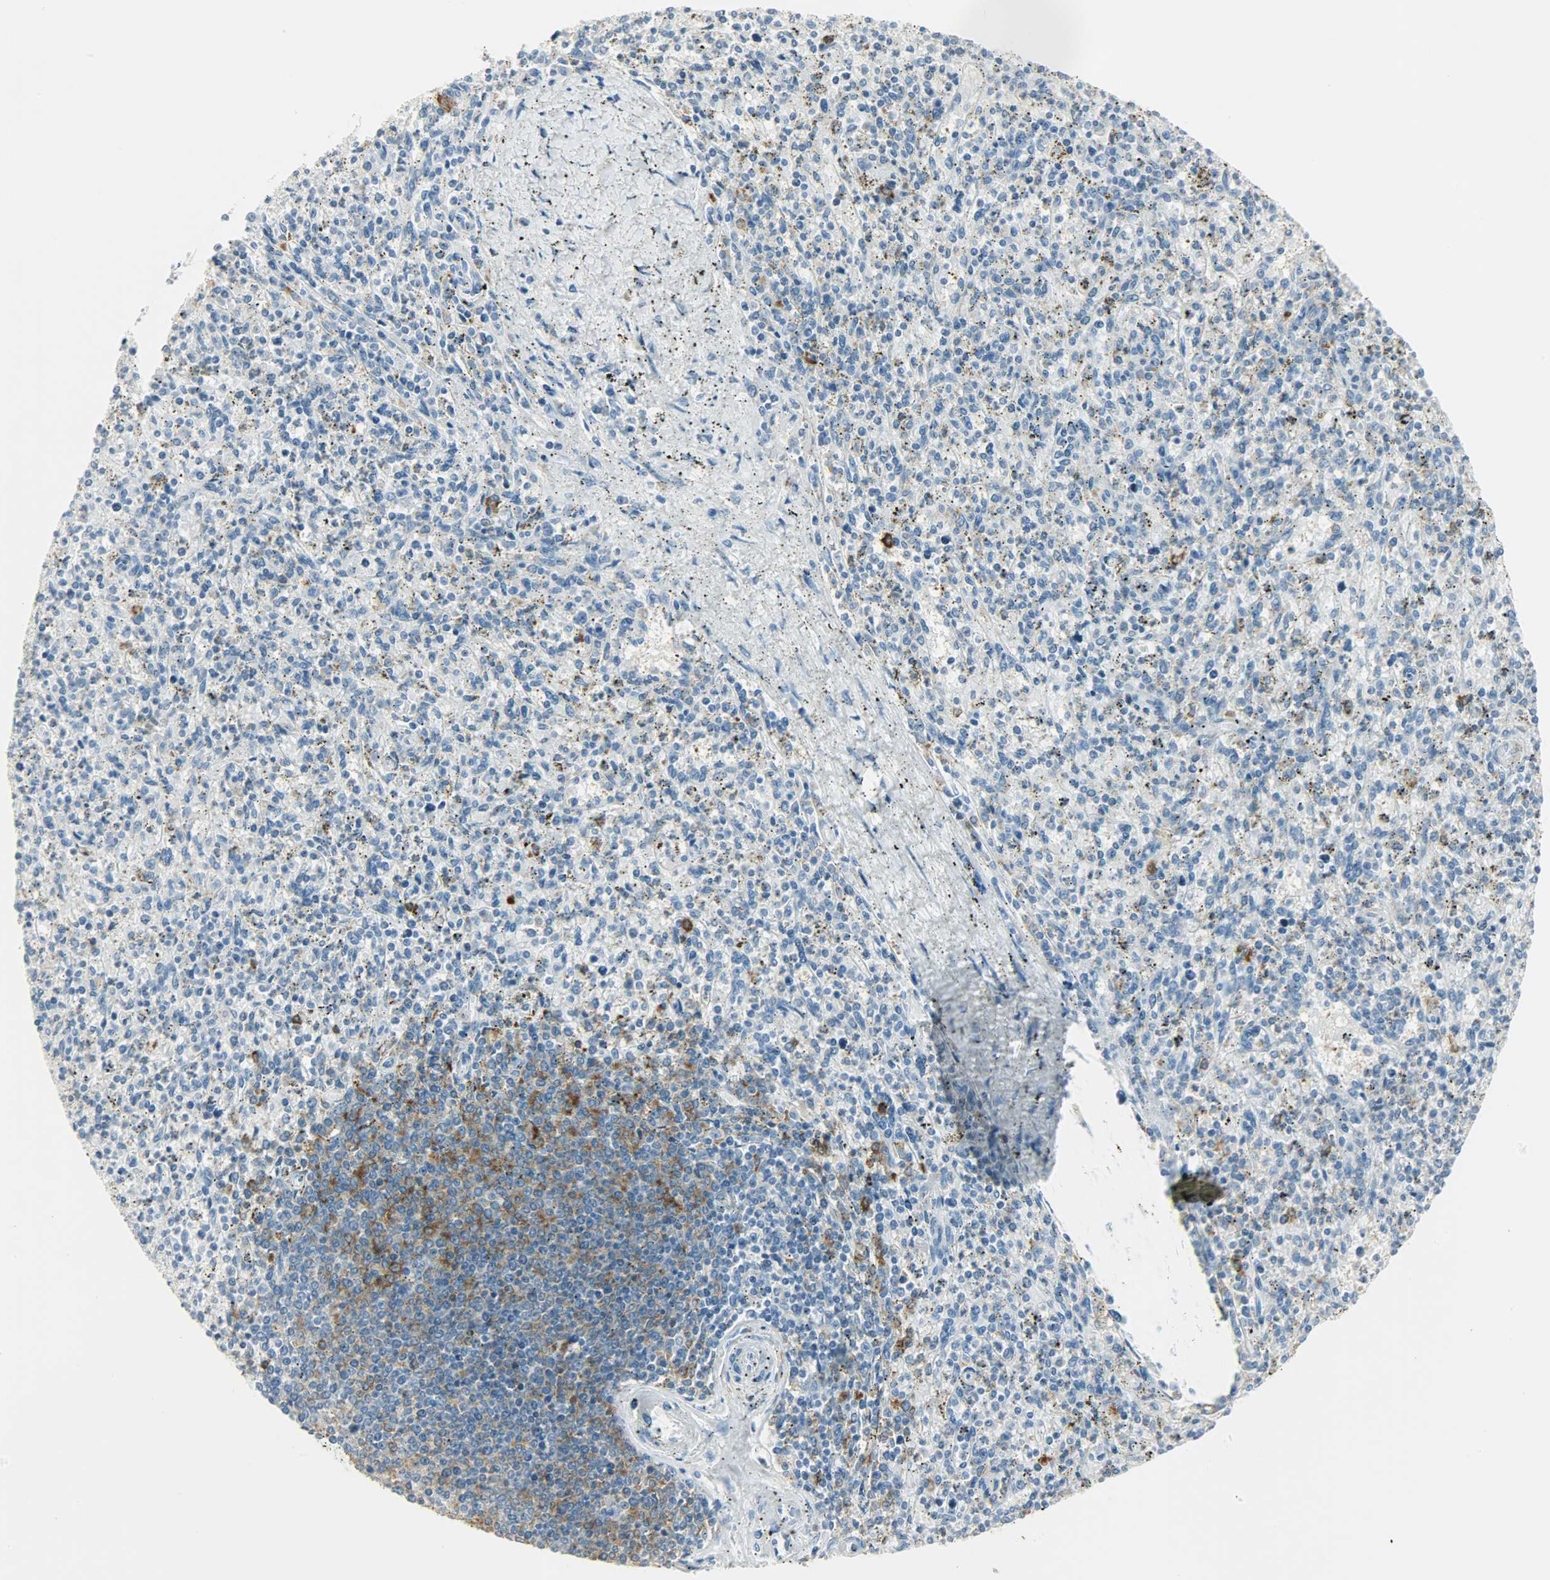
{"staining": {"intensity": "moderate", "quantity": "25%-75%", "location": "cytoplasmic/membranous"}, "tissue": "spleen", "cell_type": "Cells in red pulp", "image_type": "normal", "snomed": [{"axis": "morphology", "description": "Normal tissue, NOS"}, {"axis": "topography", "description": "Spleen"}], "caption": "The immunohistochemical stain shows moderate cytoplasmic/membranous expression in cells in red pulp of unremarkable spleen.", "gene": "PTPN6", "patient": {"sex": "male", "age": 72}}